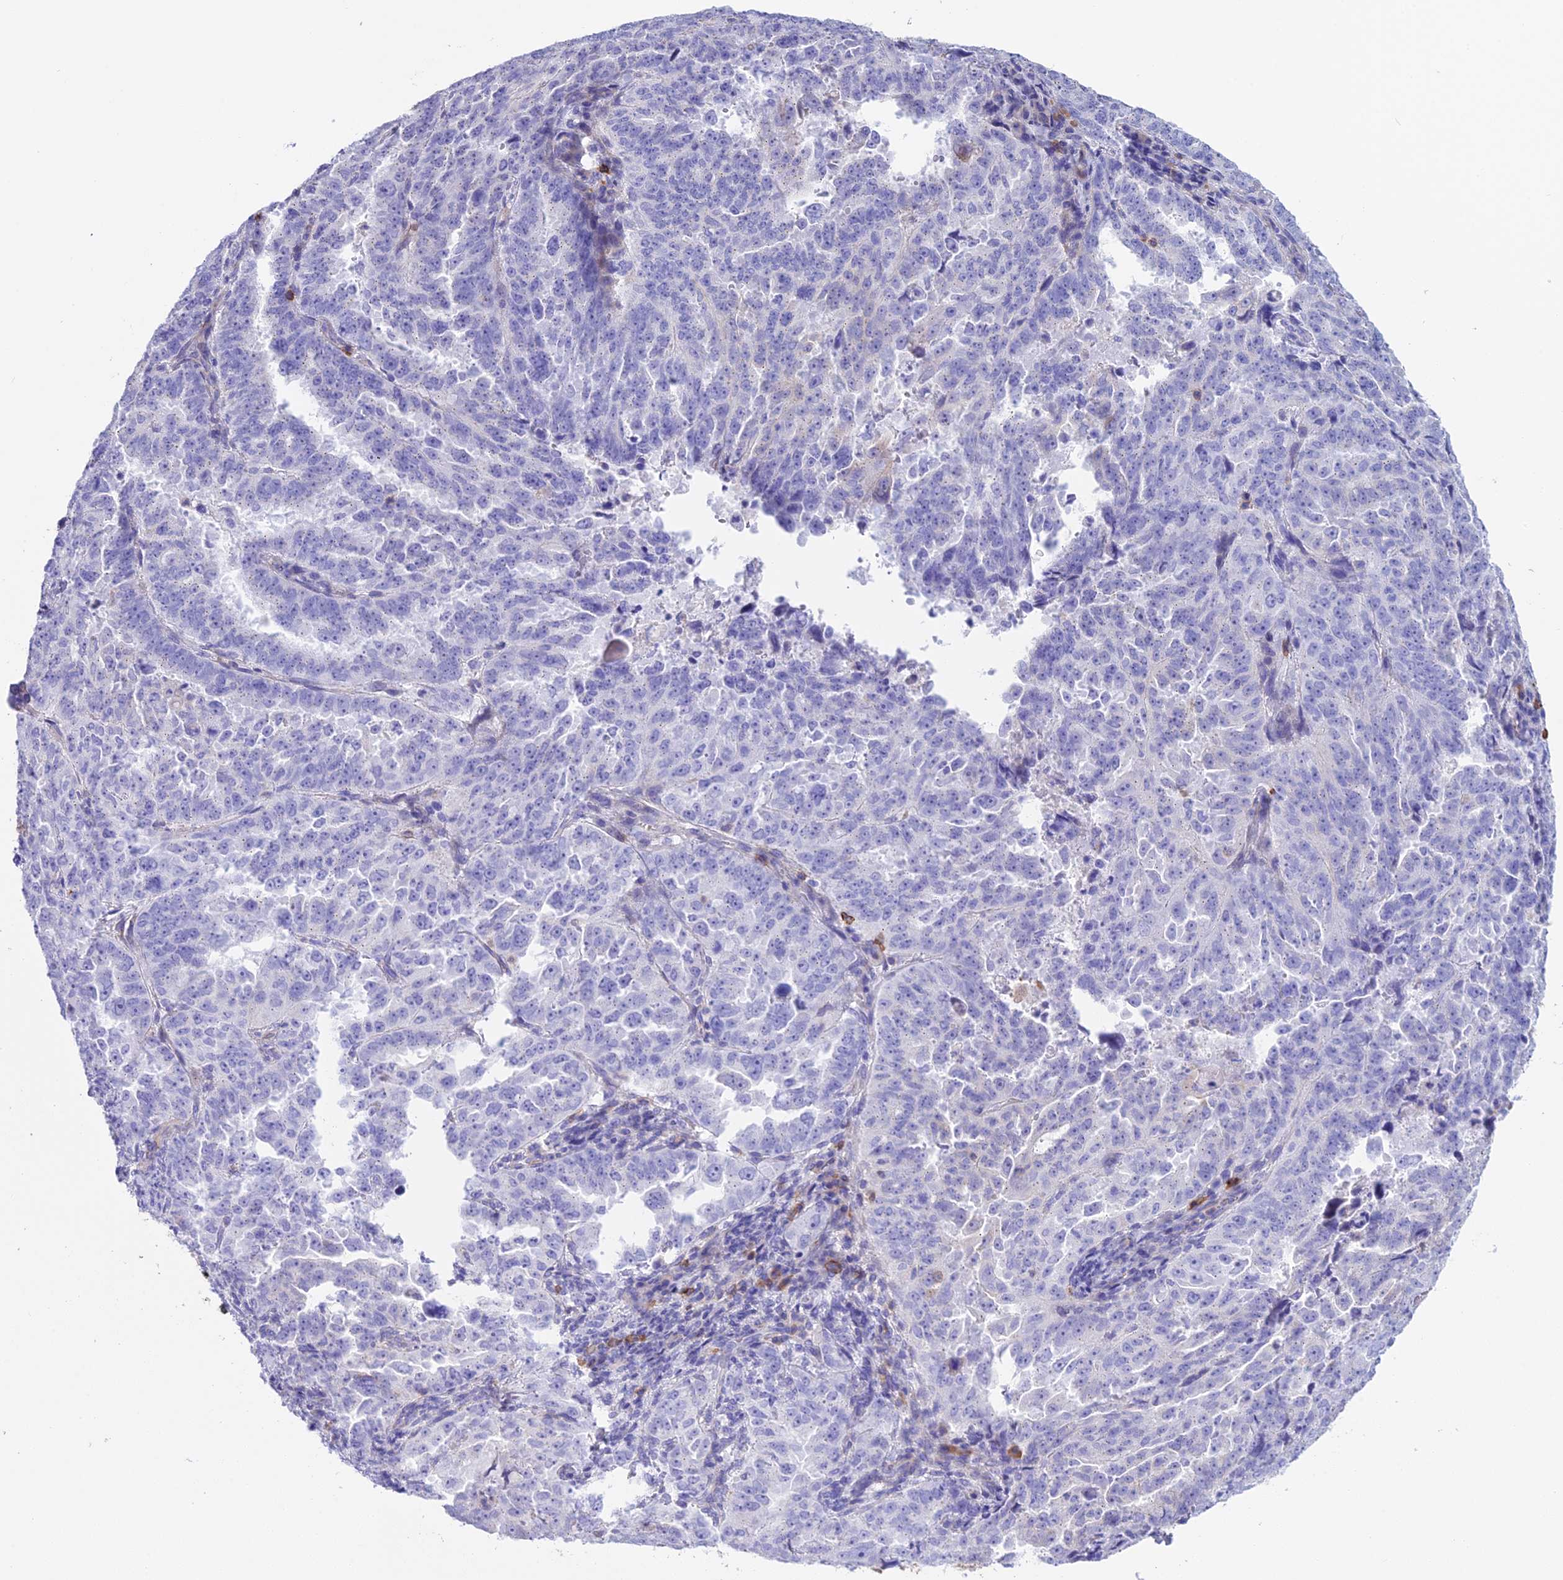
{"staining": {"intensity": "negative", "quantity": "none", "location": "none"}, "tissue": "endometrial cancer", "cell_type": "Tumor cells", "image_type": "cancer", "snomed": [{"axis": "morphology", "description": "Adenocarcinoma, NOS"}, {"axis": "topography", "description": "Endometrium"}], "caption": "An immunohistochemistry photomicrograph of endometrial cancer is shown. There is no staining in tumor cells of endometrial cancer. Nuclei are stained in blue.", "gene": "OR1Q1", "patient": {"sex": "female", "age": 65}}